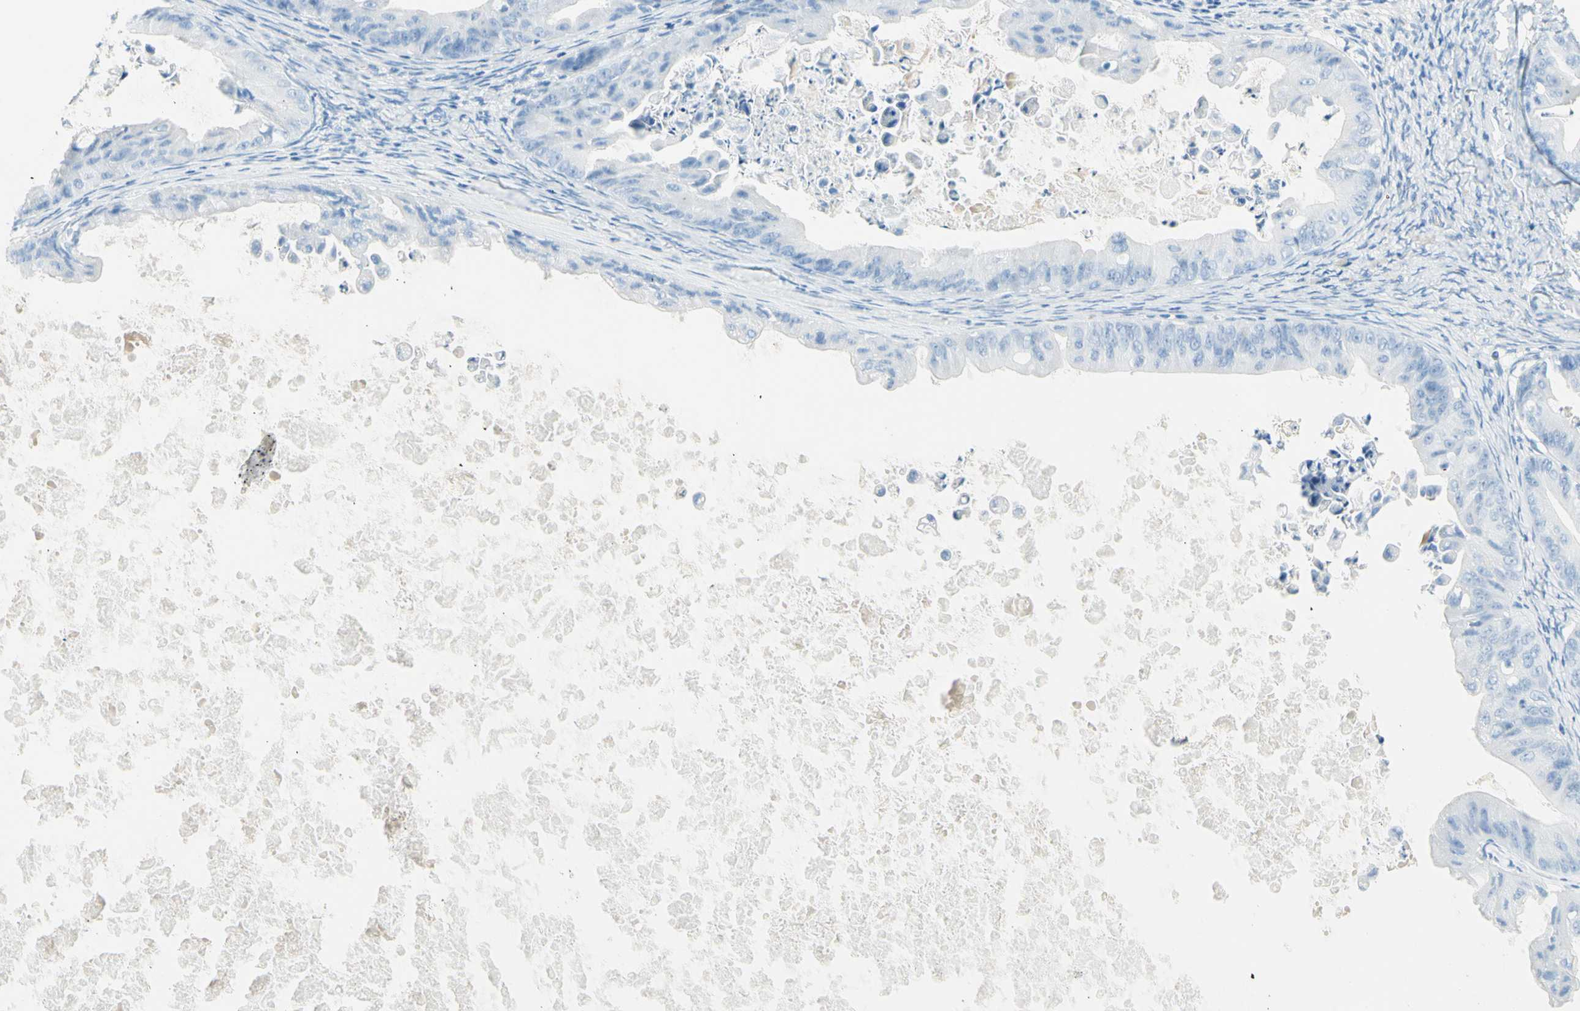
{"staining": {"intensity": "negative", "quantity": "none", "location": "none"}, "tissue": "ovarian cancer", "cell_type": "Tumor cells", "image_type": "cancer", "snomed": [{"axis": "morphology", "description": "Cystadenocarcinoma, mucinous, NOS"}, {"axis": "topography", "description": "Ovary"}], "caption": "Immunohistochemistry (IHC) of human mucinous cystadenocarcinoma (ovarian) displays no expression in tumor cells. Brightfield microscopy of immunohistochemistry (IHC) stained with DAB (3,3'-diaminobenzidine) (brown) and hematoxylin (blue), captured at high magnification.", "gene": "IL6ST", "patient": {"sex": "female", "age": 37}}